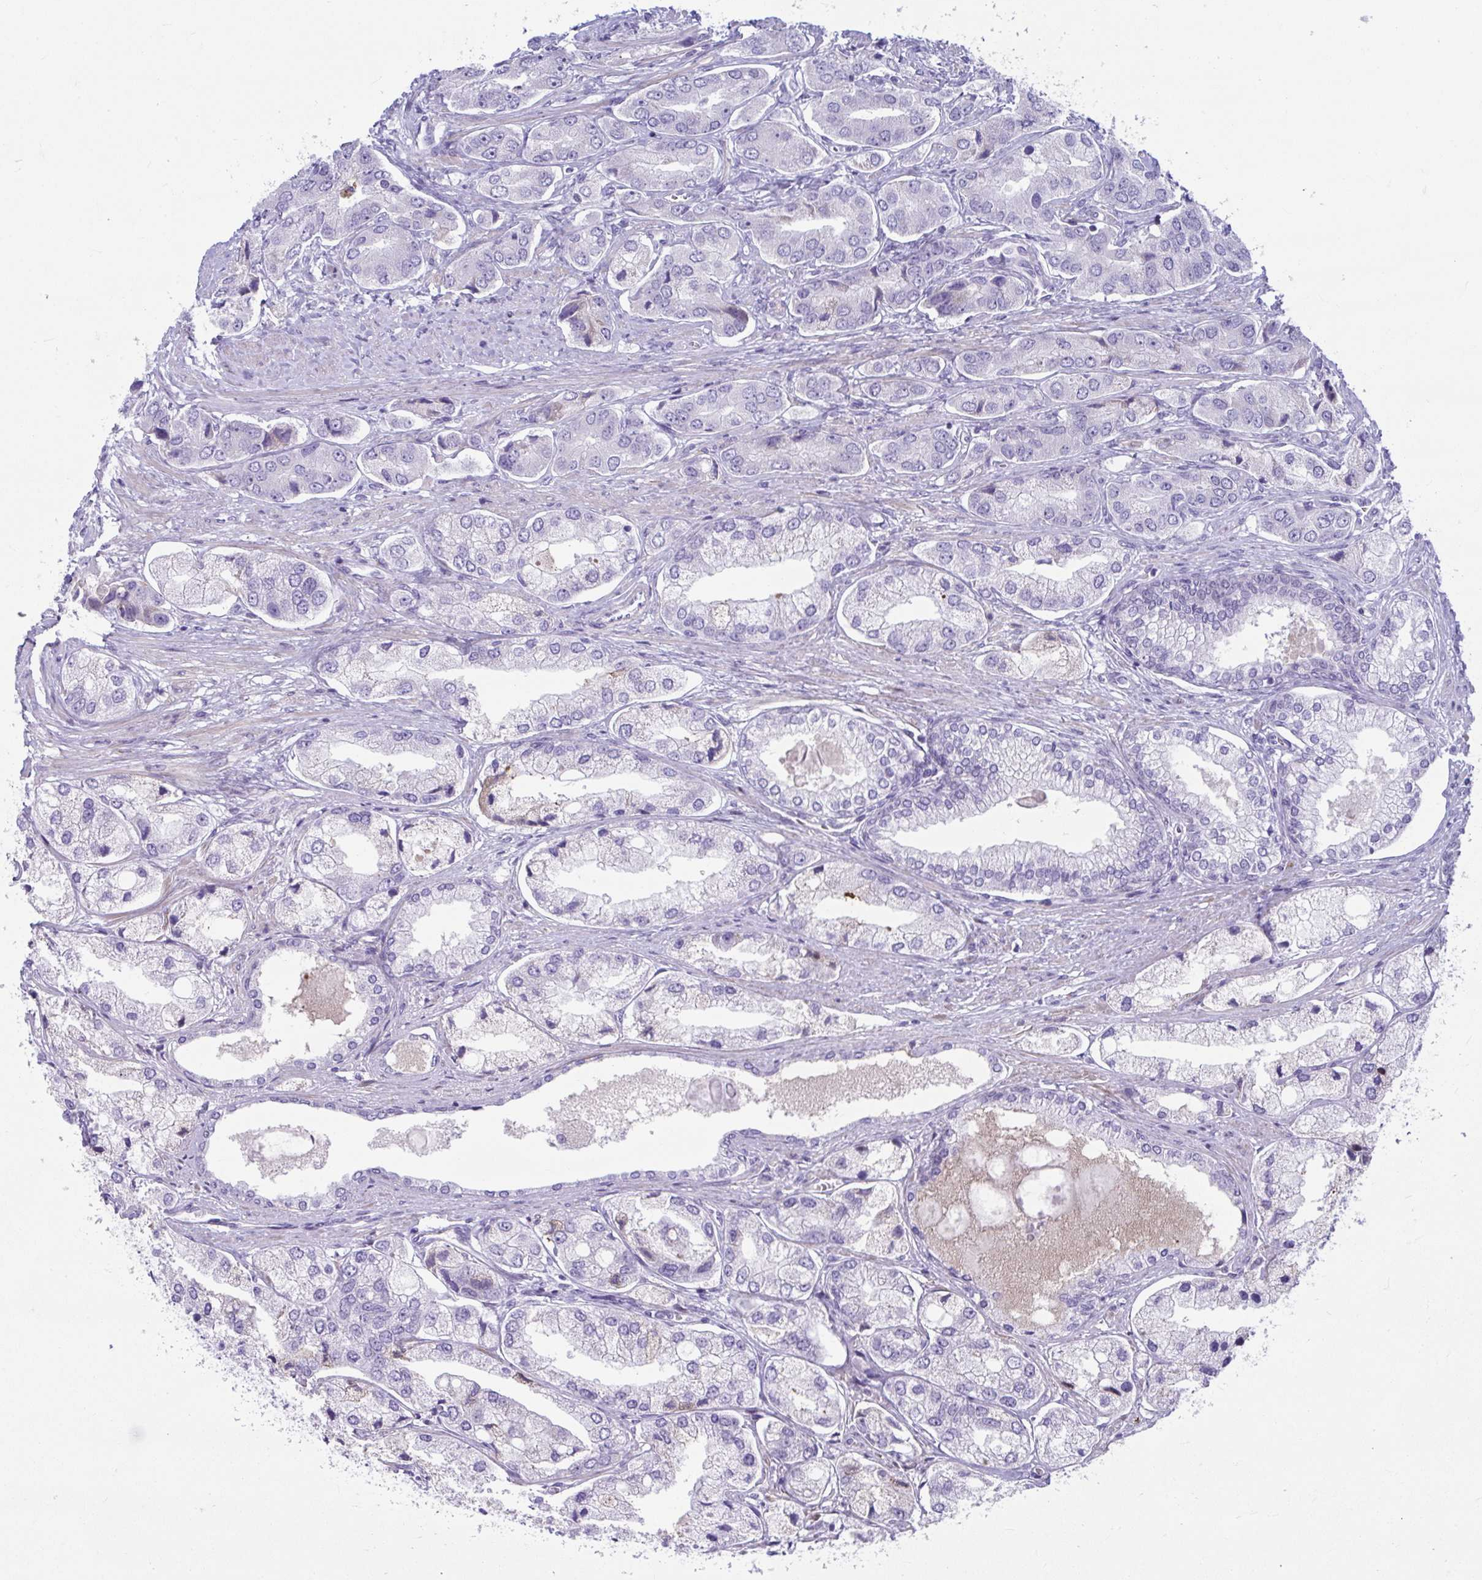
{"staining": {"intensity": "negative", "quantity": "none", "location": "none"}, "tissue": "prostate cancer", "cell_type": "Tumor cells", "image_type": "cancer", "snomed": [{"axis": "morphology", "description": "Adenocarcinoma, Low grade"}, {"axis": "topography", "description": "Prostate"}], "caption": "Prostate low-grade adenocarcinoma stained for a protein using immunohistochemistry (IHC) exhibits no positivity tumor cells.", "gene": "ISL1", "patient": {"sex": "male", "age": 69}}